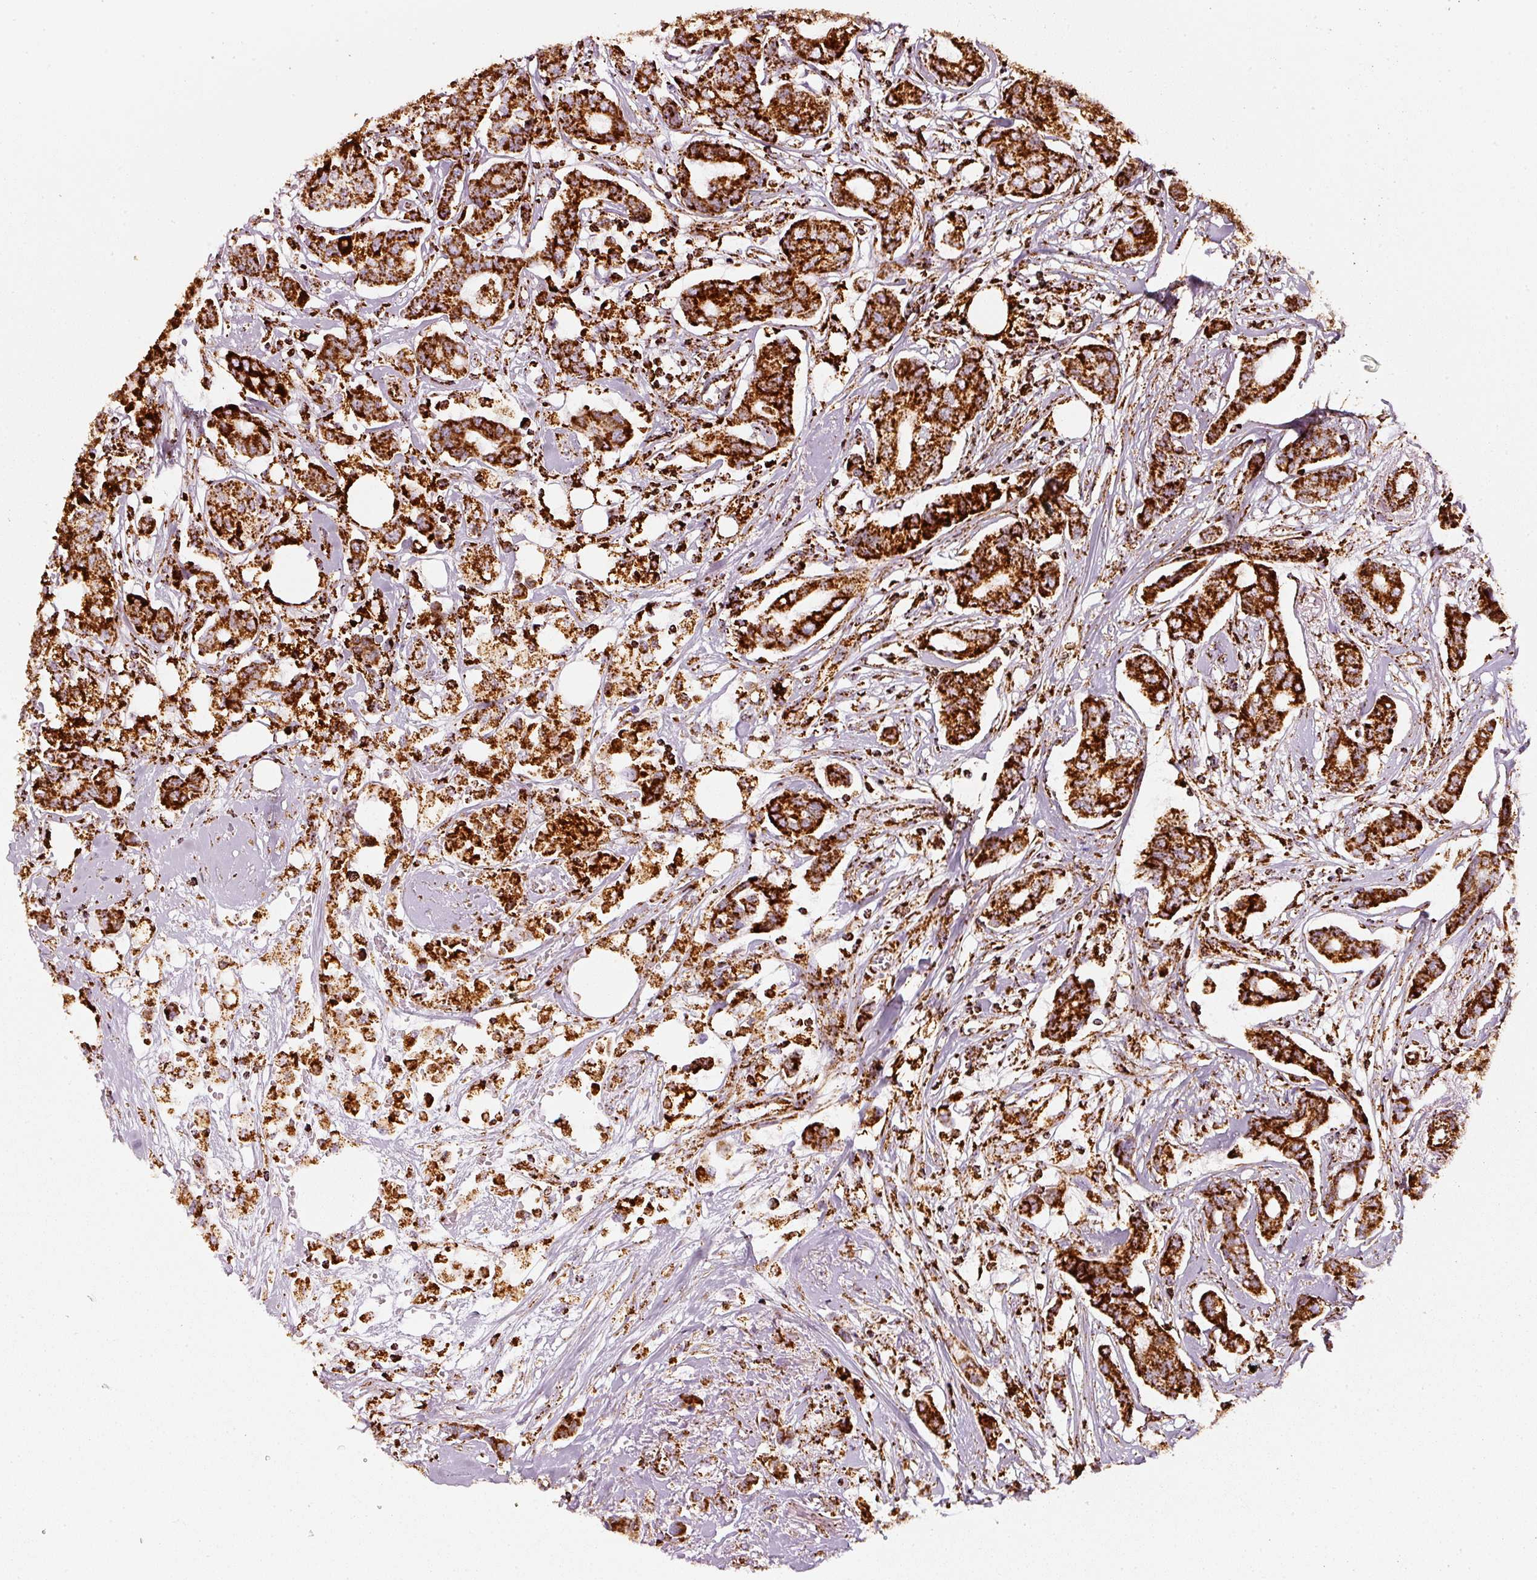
{"staining": {"intensity": "strong", "quantity": ">75%", "location": "cytoplasmic/membranous"}, "tissue": "breast cancer", "cell_type": "Tumor cells", "image_type": "cancer", "snomed": [{"axis": "morphology", "description": "Duct carcinoma"}, {"axis": "topography", "description": "Breast"}], "caption": "Tumor cells display high levels of strong cytoplasmic/membranous expression in approximately >75% of cells in intraductal carcinoma (breast). Nuclei are stained in blue.", "gene": "MT-CO2", "patient": {"sex": "female", "age": 73}}